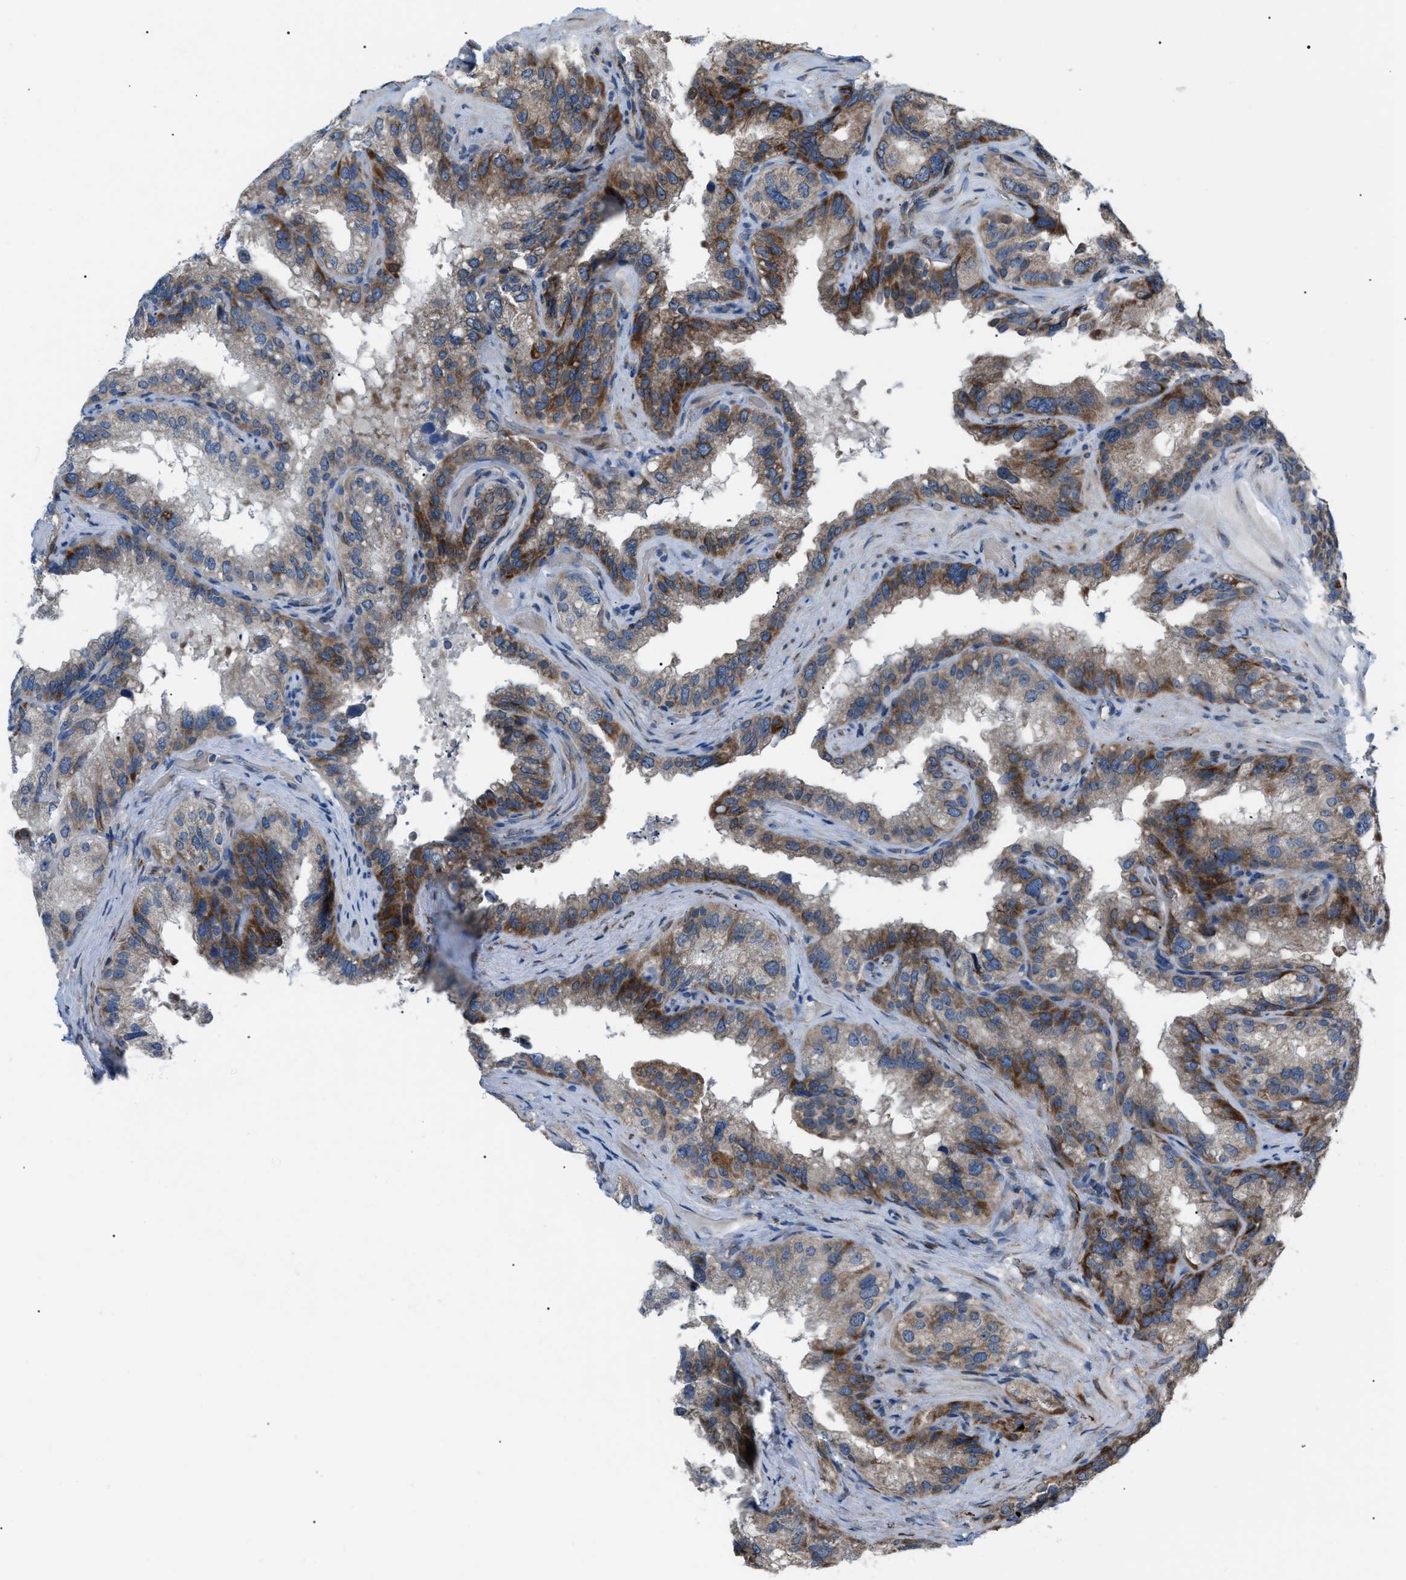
{"staining": {"intensity": "moderate", "quantity": ">75%", "location": "cytoplasmic/membranous"}, "tissue": "seminal vesicle", "cell_type": "Glandular cells", "image_type": "normal", "snomed": [{"axis": "morphology", "description": "Normal tissue, NOS"}, {"axis": "topography", "description": "Seminal veicle"}], "caption": "Approximately >75% of glandular cells in benign seminal vesicle reveal moderate cytoplasmic/membranous protein expression as visualized by brown immunohistochemical staining.", "gene": "AGO2", "patient": {"sex": "male", "age": 68}}